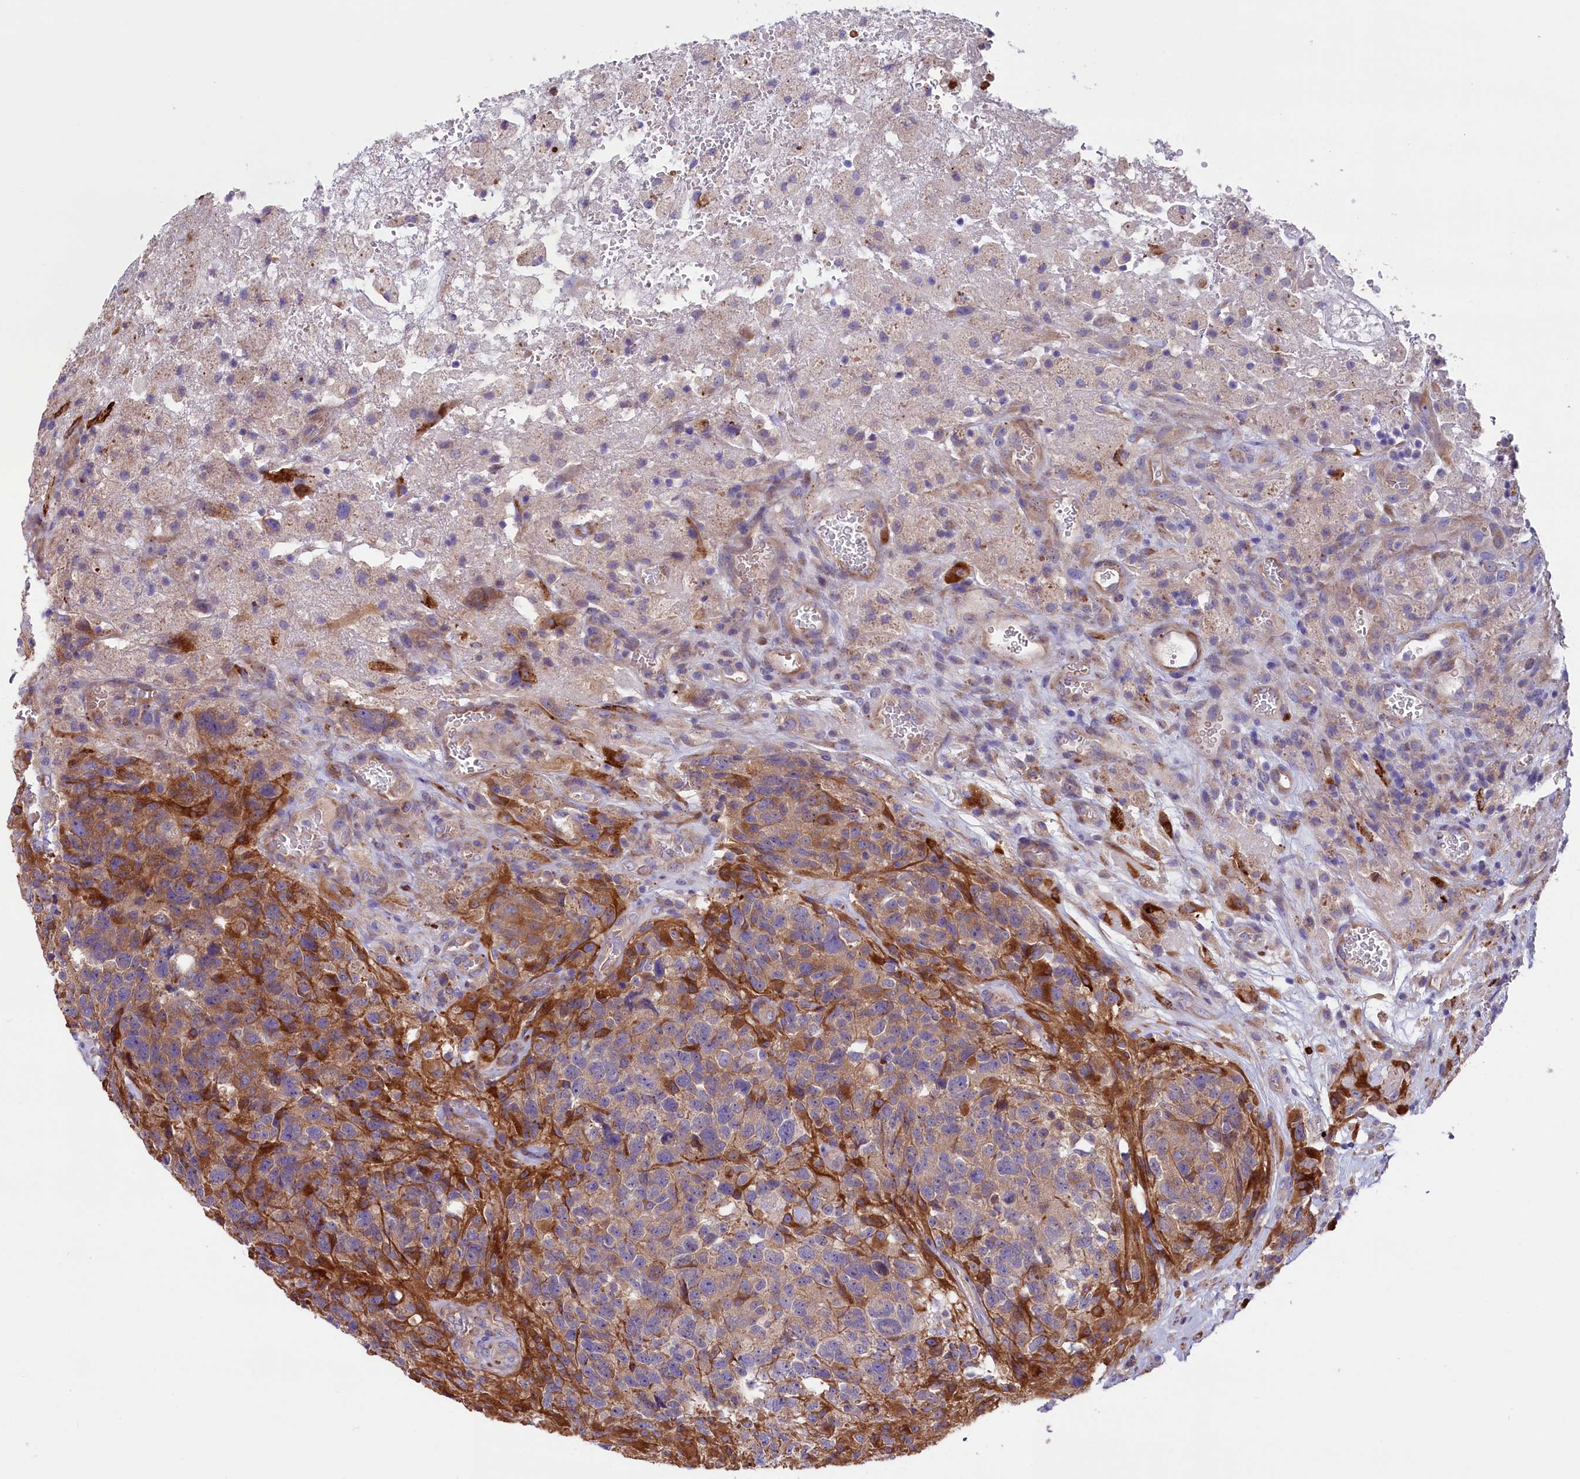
{"staining": {"intensity": "moderate", "quantity": "<25%", "location": "cytoplasmic/membranous"}, "tissue": "glioma", "cell_type": "Tumor cells", "image_type": "cancer", "snomed": [{"axis": "morphology", "description": "Glioma, malignant, High grade"}, {"axis": "topography", "description": "Brain"}], "caption": "The image reveals immunohistochemical staining of malignant high-grade glioma. There is moderate cytoplasmic/membranous positivity is appreciated in about <25% of tumor cells. The protein of interest is shown in brown color, while the nuclei are stained blue.", "gene": "GPR108", "patient": {"sex": "male", "age": 69}}